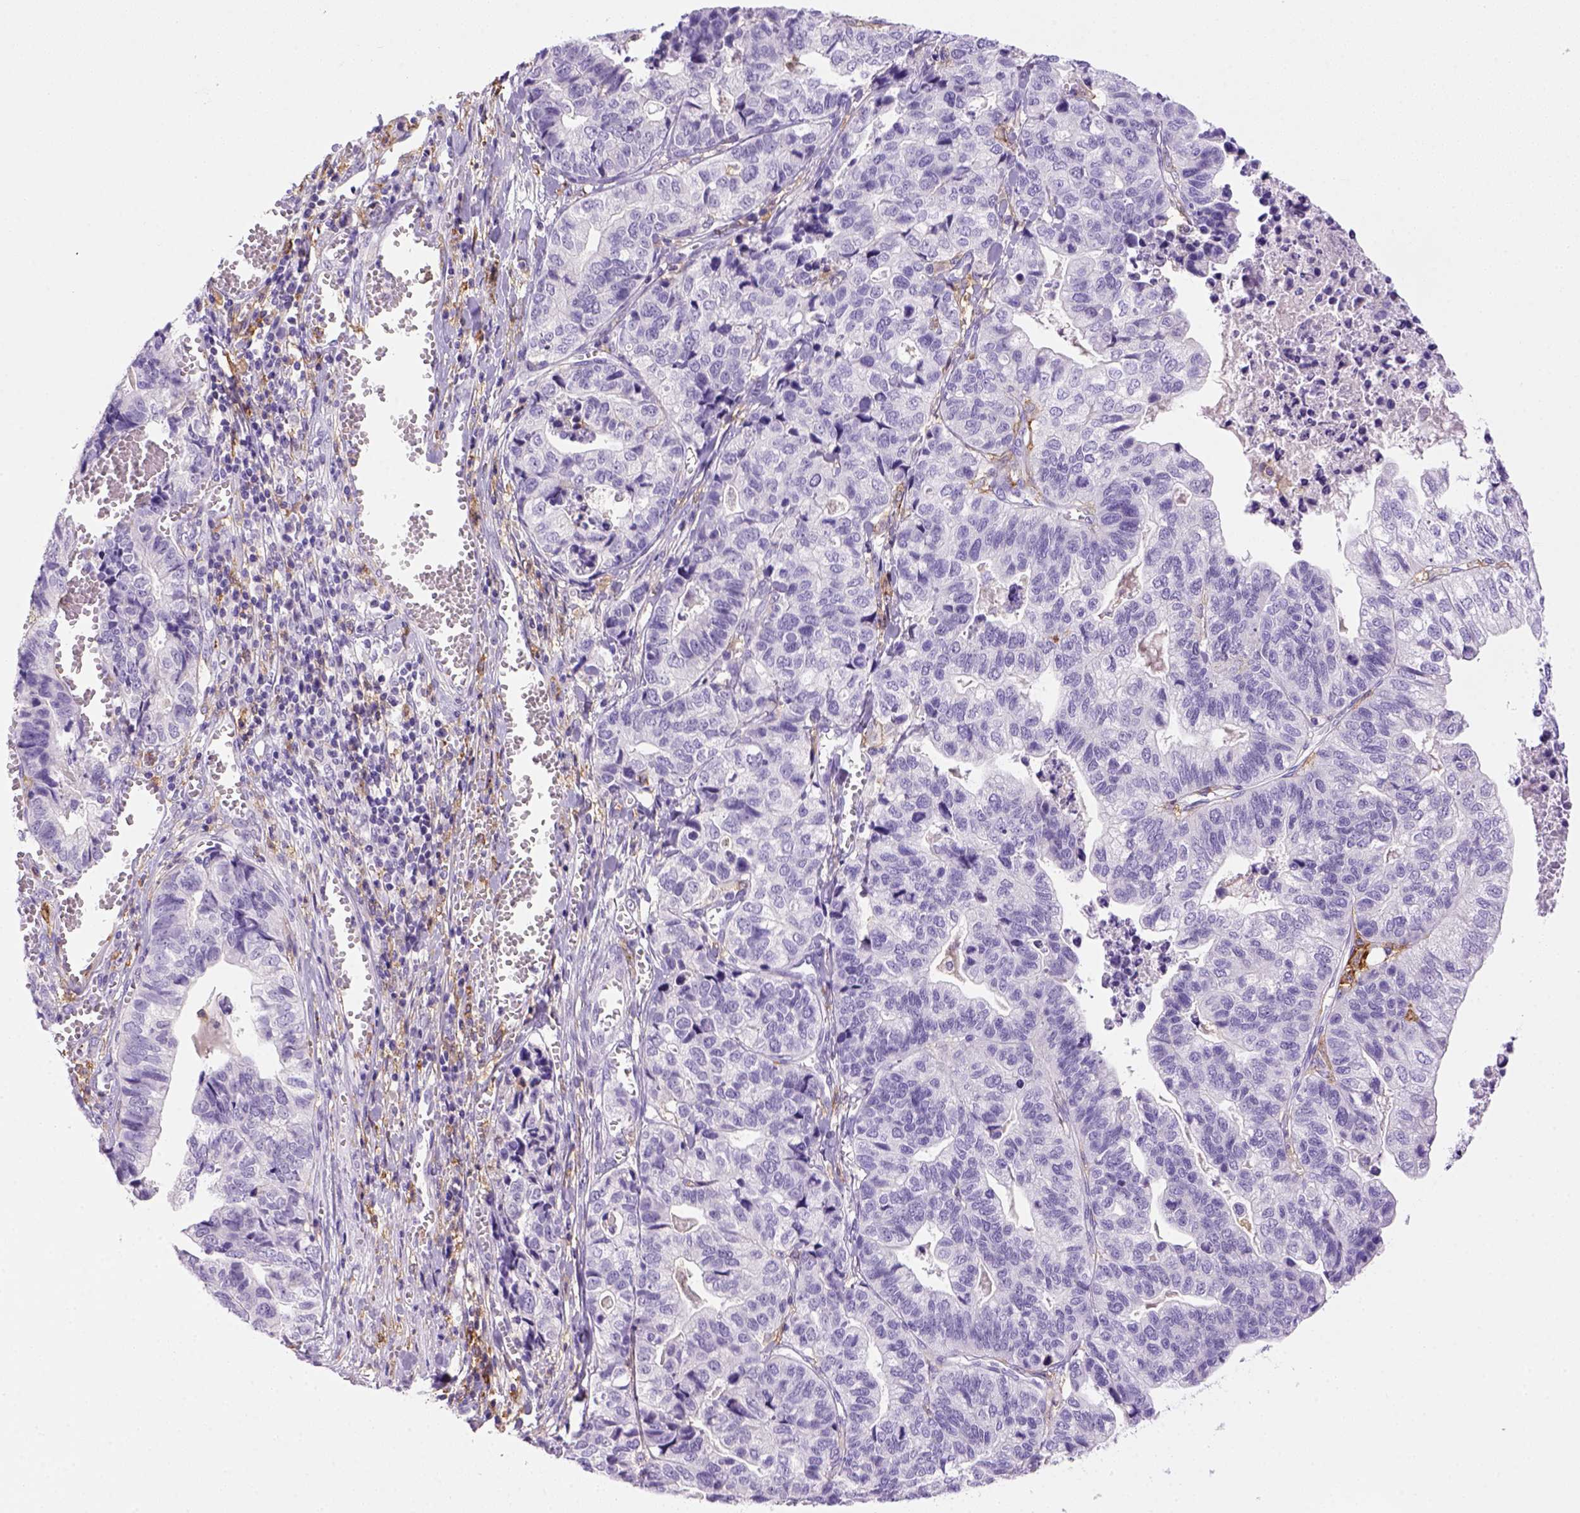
{"staining": {"intensity": "negative", "quantity": "none", "location": "none"}, "tissue": "stomach cancer", "cell_type": "Tumor cells", "image_type": "cancer", "snomed": [{"axis": "morphology", "description": "Adenocarcinoma, NOS"}, {"axis": "topography", "description": "Stomach, upper"}], "caption": "Immunohistochemistry photomicrograph of adenocarcinoma (stomach) stained for a protein (brown), which shows no expression in tumor cells.", "gene": "CD14", "patient": {"sex": "female", "age": 67}}